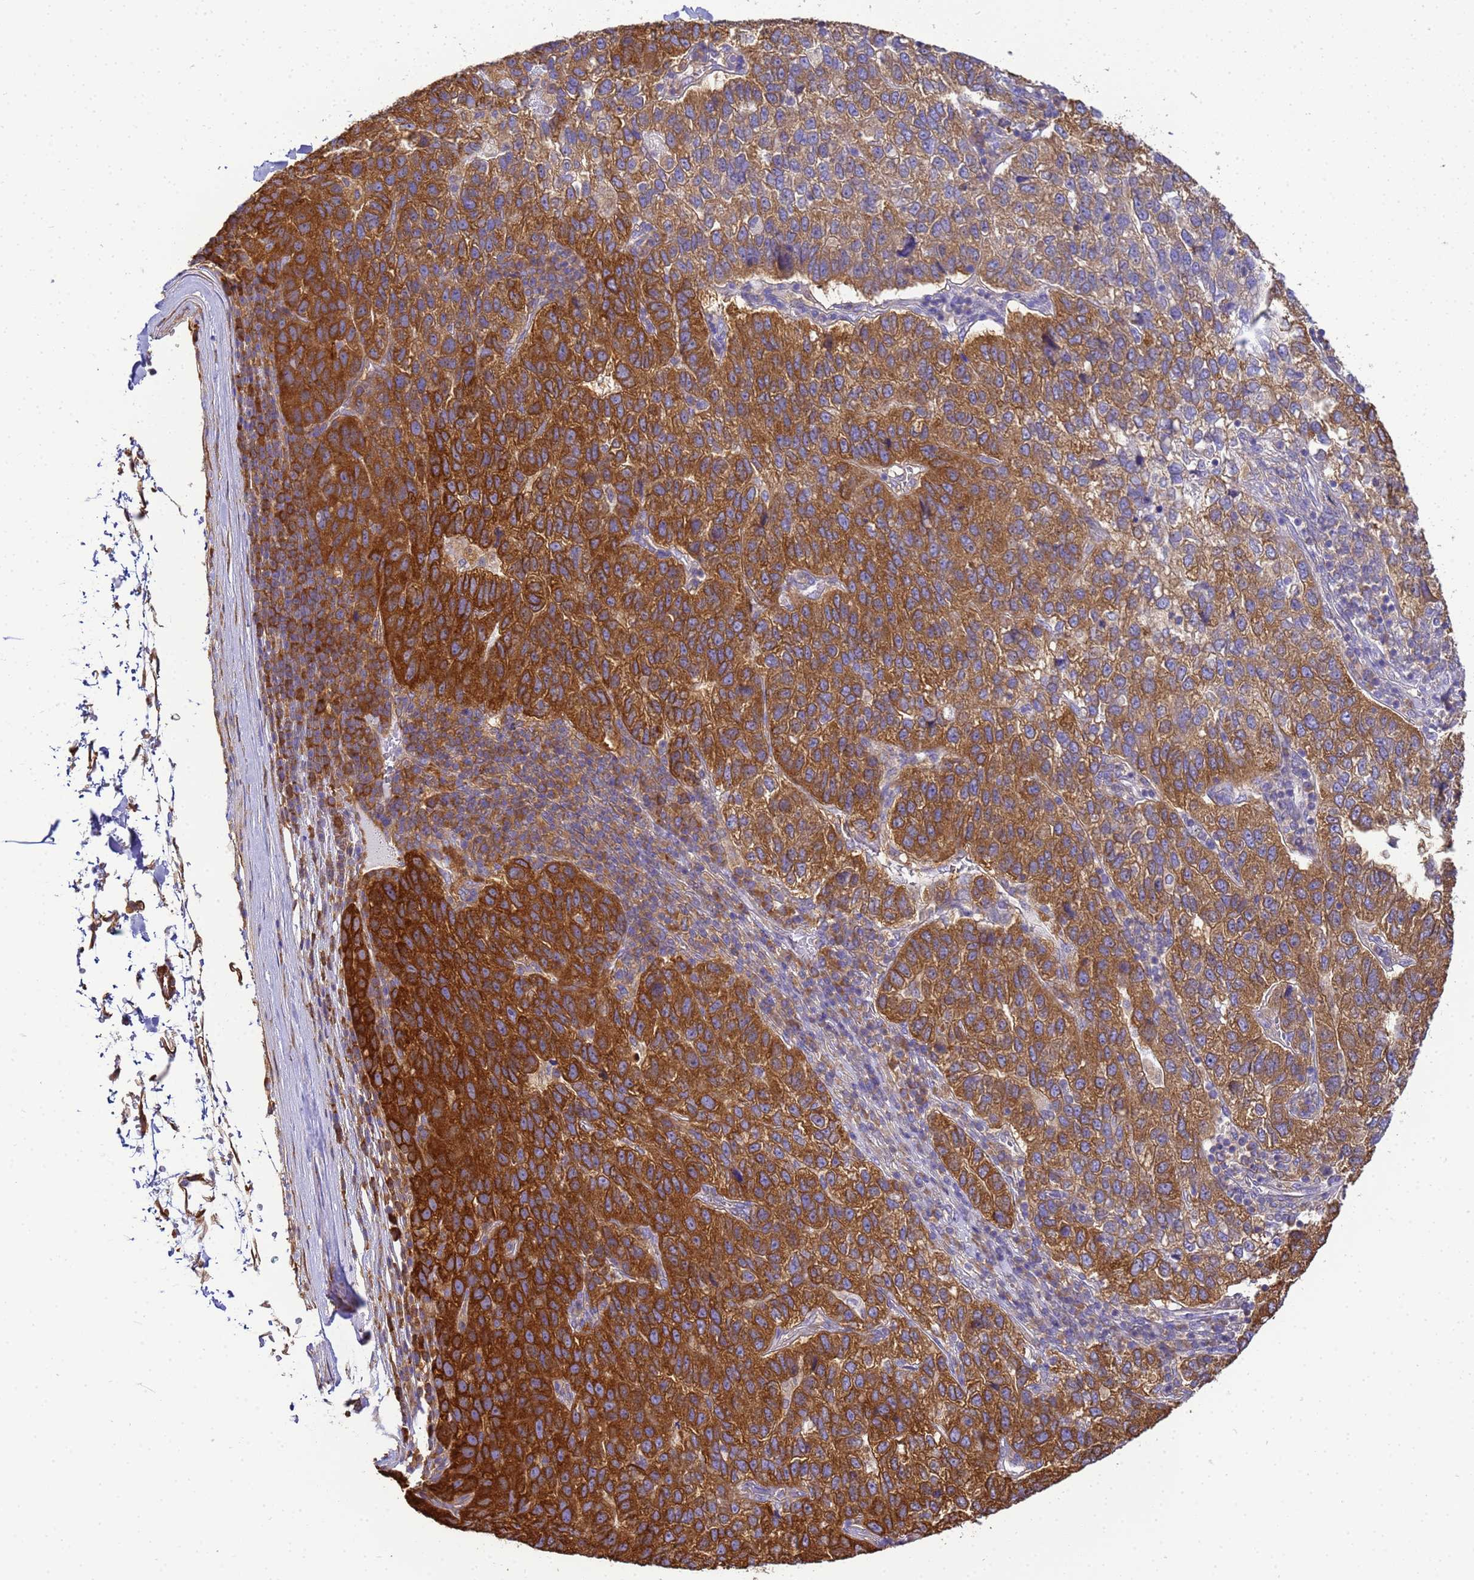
{"staining": {"intensity": "strong", "quantity": ">75%", "location": "cytoplasmic/membranous"}, "tissue": "pancreatic cancer", "cell_type": "Tumor cells", "image_type": "cancer", "snomed": [{"axis": "morphology", "description": "Adenocarcinoma, NOS"}, {"axis": "topography", "description": "Pancreas"}], "caption": "Strong cytoplasmic/membranous protein staining is identified in approximately >75% of tumor cells in pancreatic adenocarcinoma.", "gene": "NARS1", "patient": {"sex": "female", "age": 61}}